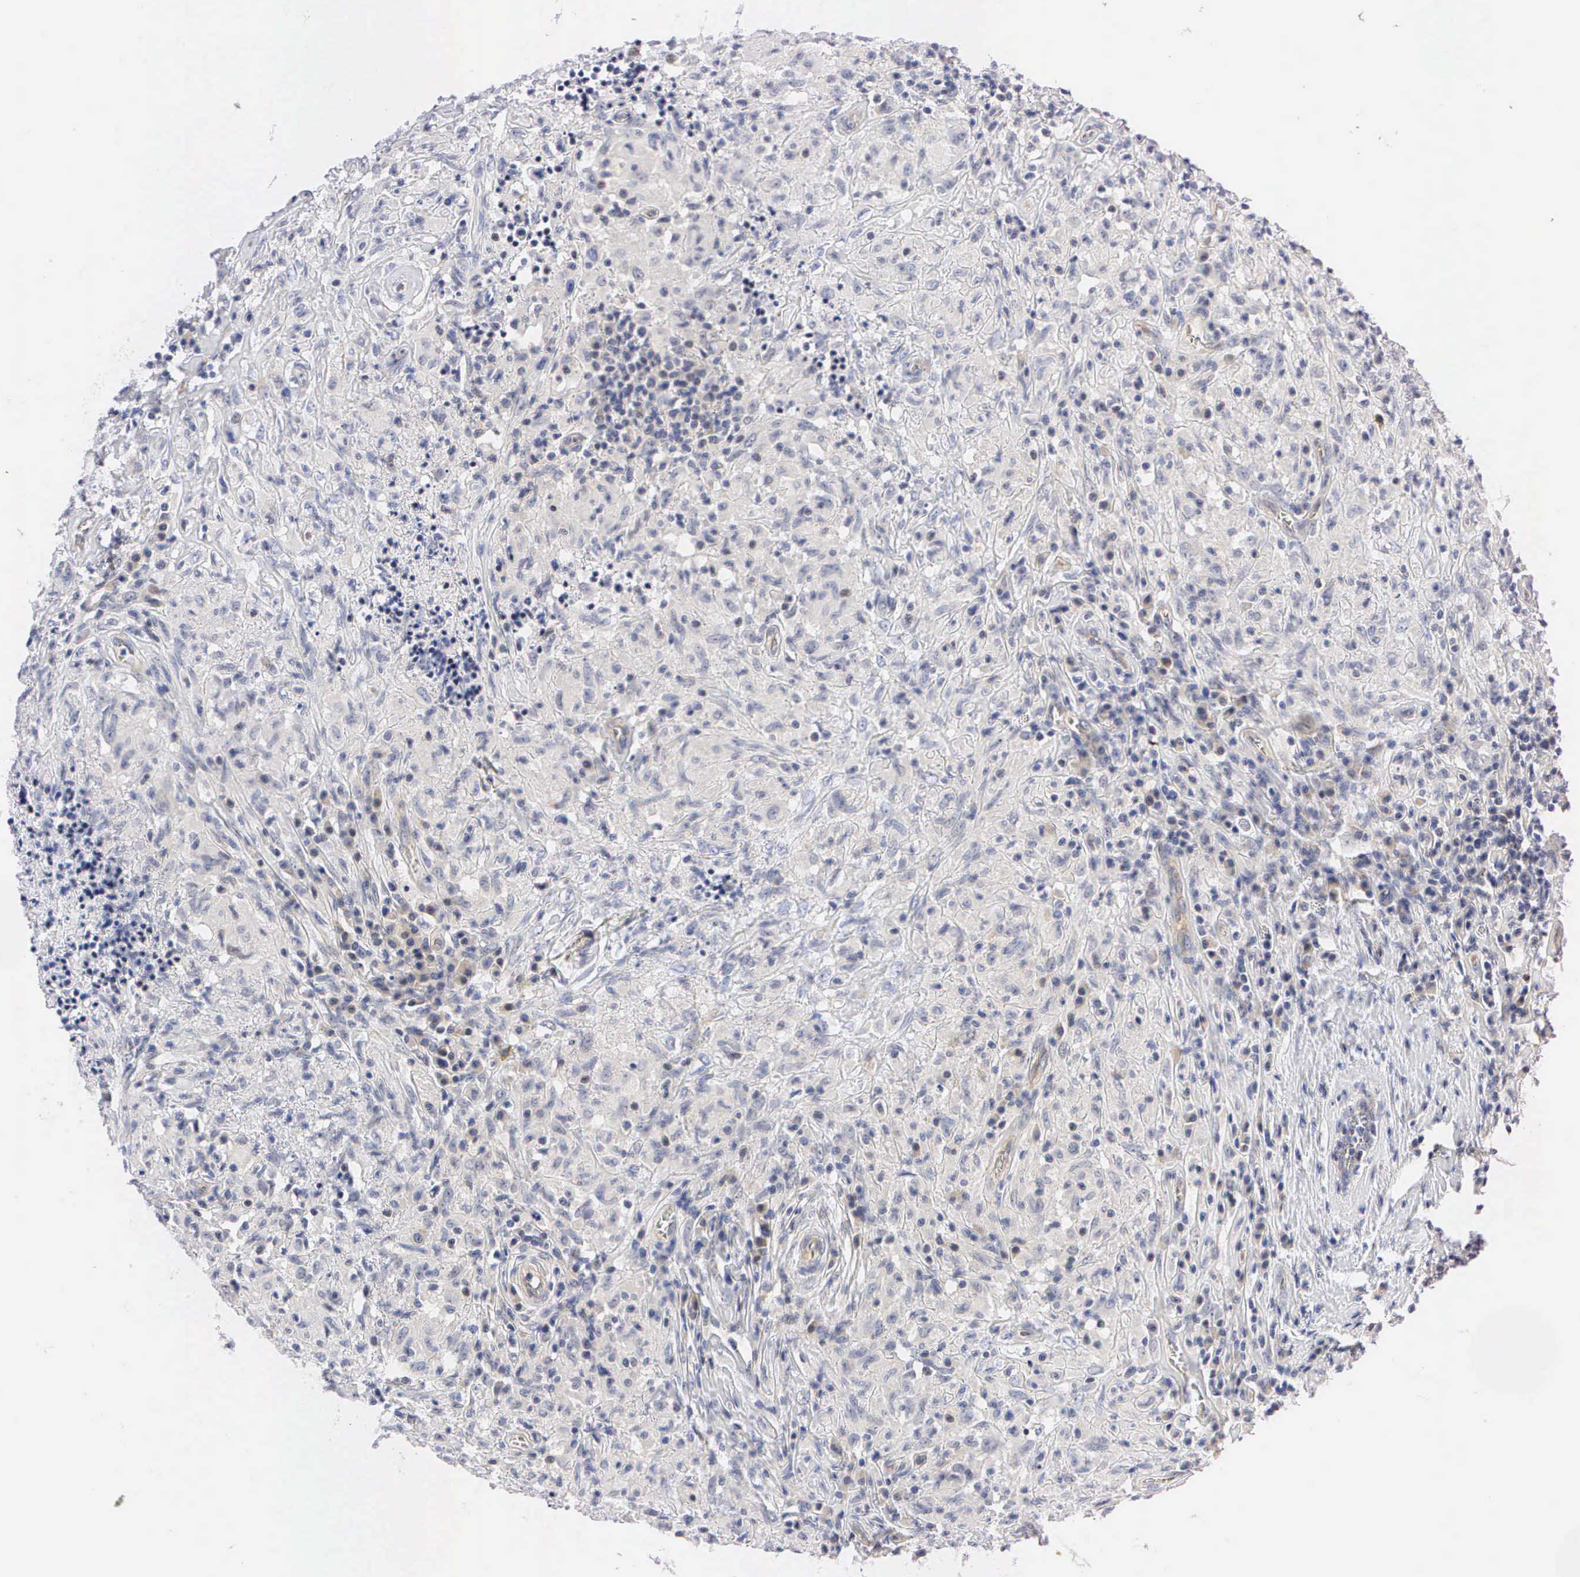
{"staining": {"intensity": "negative", "quantity": "none", "location": "none"}, "tissue": "testis cancer", "cell_type": "Tumor cells", "image_type": "cancer", "snomed": [{"axis": "morphology", "description": "Seminoma, NOS"}, {"axis": "topography", "description": "Testis"}], "caption": "Image shows no significant protein positivity in tumor cells of testis seminoma. The staining is performed using DAB (3,3'-diaminobenzidine) brown chromogen with nuclei counter-stained in using hematoxylin.", "gene": "PGR", "patient": {"sex": "male", "age": 34}}